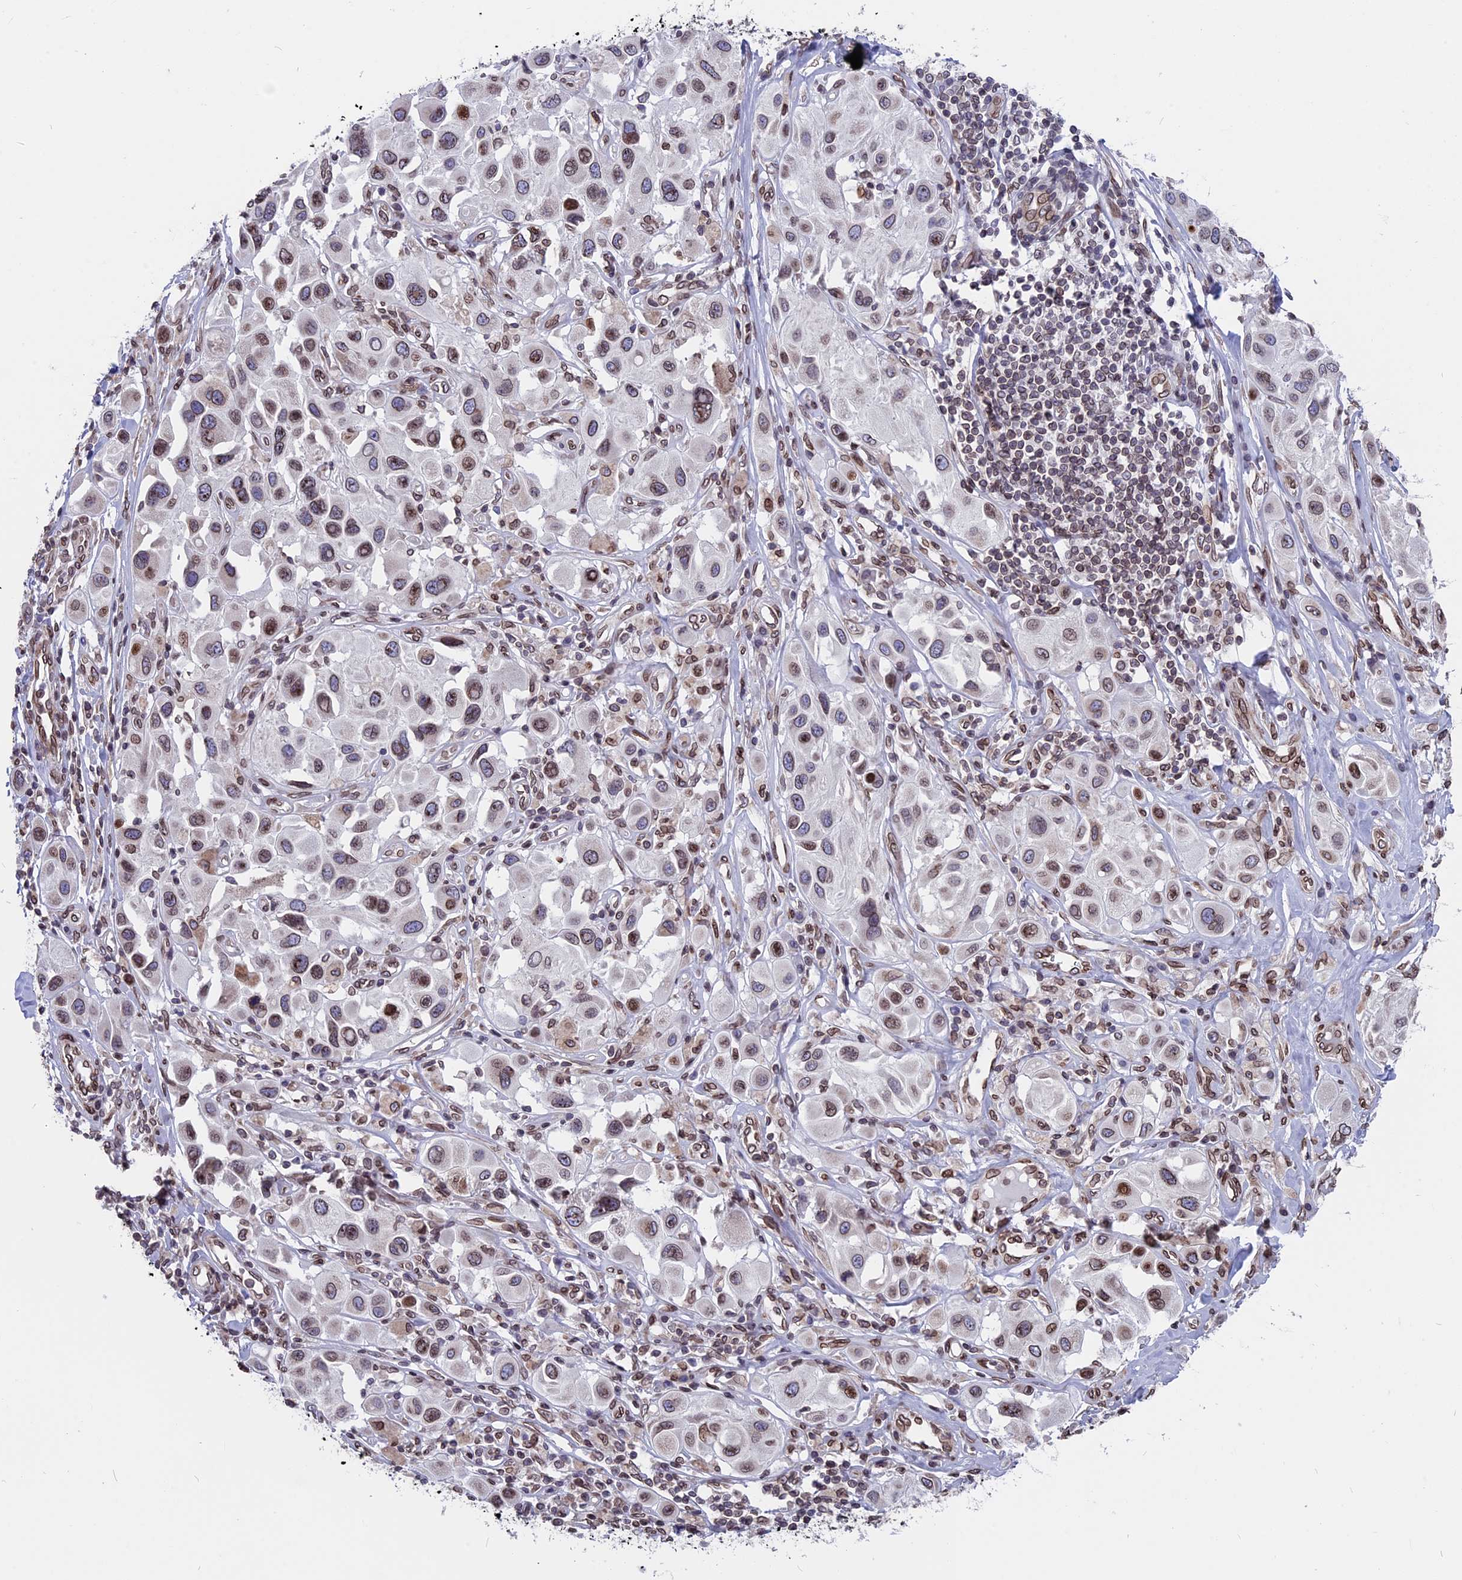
{"staining": {"intensity": "weak", "quantity": "25%-75%", "location": "cytoplasmic/membranous,nuclear"}, "tissue": "melanoma", "cell_type": "Tumor cells", "image_type": "cancer", "snomed": [{"axis": "morphology", "description": "Malignant melanoma, Metastatic site"}, {"axis": "topography", "description": "Skin"}], "caption": "Protein expression analysis of human malignant melanoma (metastatic site) reveals weak cytoplasmic/membranous and nuclear expression in about 25%-75% of tumor cells. (IHC, brightfield microscopy, high magnification).", "gene": "PTCHD4", "patient": {"sex": "male", "age": 41}}